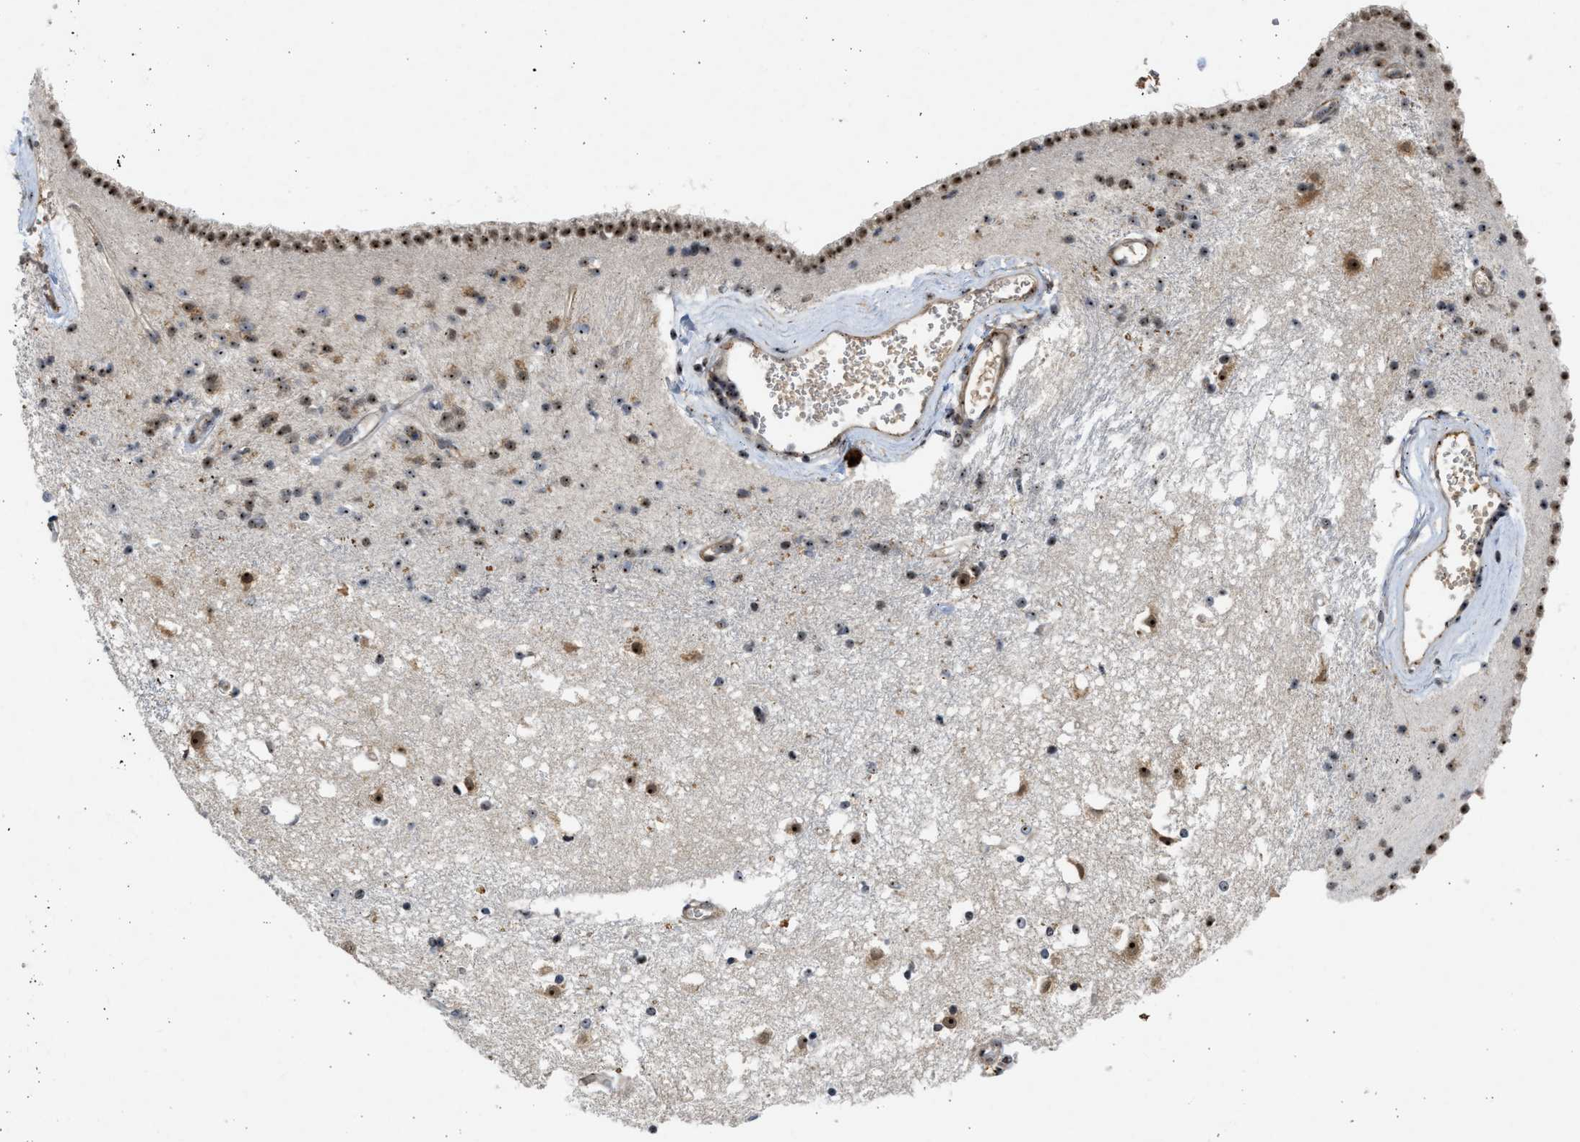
{"staining": {"intensity": "moderate", "quantity": "25%-75%", "location": "nuclear"}, "tissue": "caudate", "cell_type": "Glial cells", "image_type": "normal", "snomed": [{"axis": "morphology", "description": "Normal tissue, NOS"}, {"axis": "topography", "description": "Lateral ventricle wall"}], "caption": "High-magnification brightfield microscopy of benign caudate stained with DAB (3,3'-diaminobenzidine) (brown) and counterstained with hematoxylin (blue). glial cells exhibit moderate nuclear positivity is identified in about25%-75% of cells. The protein of interest is stained brown, and the nuclei are stained in blue (DAB (3,3'-diaminobenzidine) IHC with brightfield microscopy, high magnification).", "gene": "TFDP2", "patient": {"sex": "male", "age": 45}}